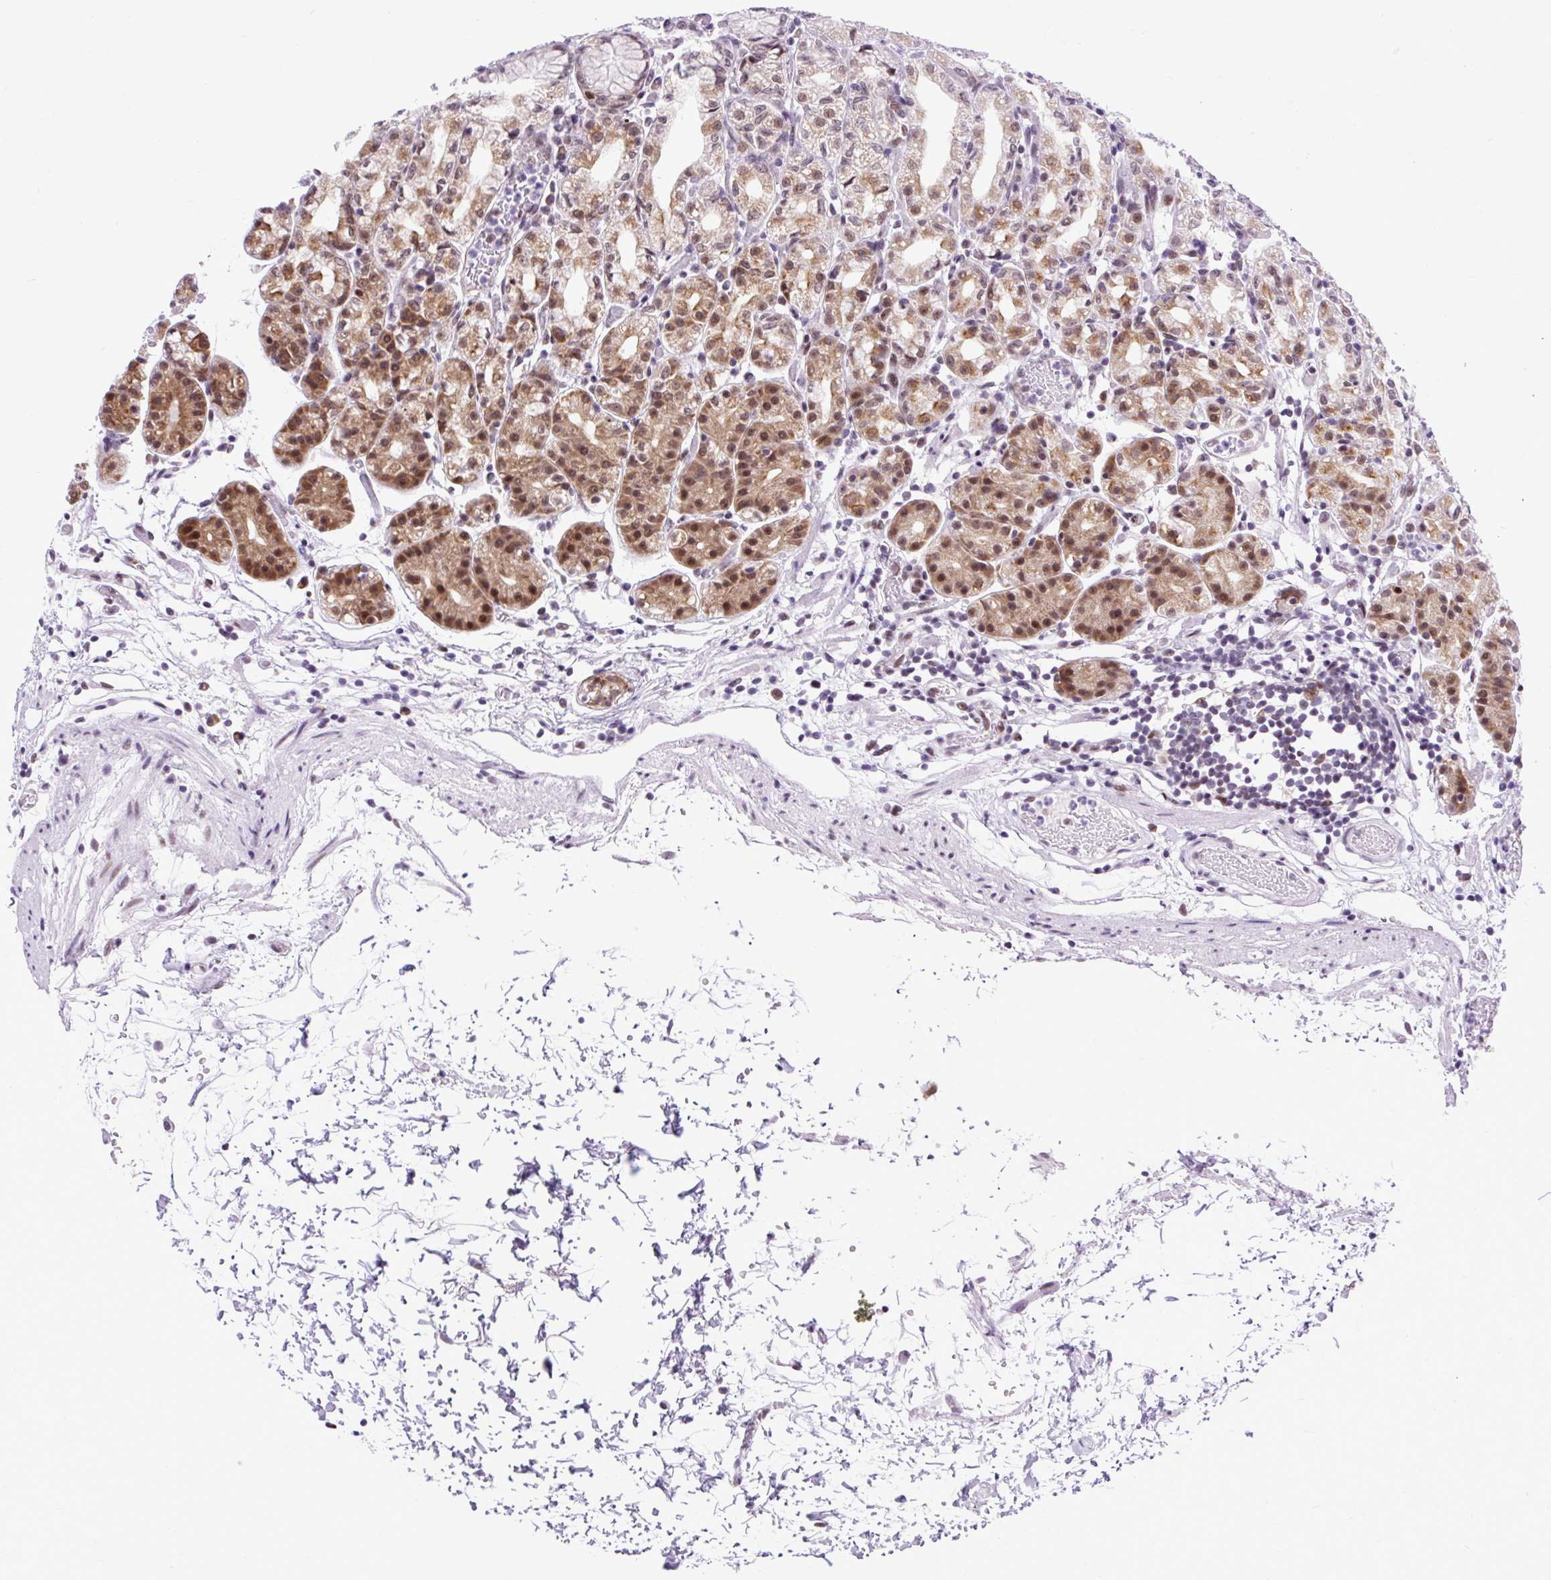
{"staining": {"intensity": "moderate", "quantity": "25%-75%", "location": "cytoplasmic/membranous,nuclear"}, "tissue": "stomach", "cell_type": "Glandular cells", "image_type": "normal", "snomed": [{"axis": "morphology", "description": "Normal tissue, NOS"}, {"axis": "topography", "description": "Stomach"}], "caption": "Moderate cytoplasmic/membranous,nuclear protein staining is present in about 25%-75% of glandular cells in stomach.", "gene": "CLK2", "patient": {"sex": "female", "age": 57}}